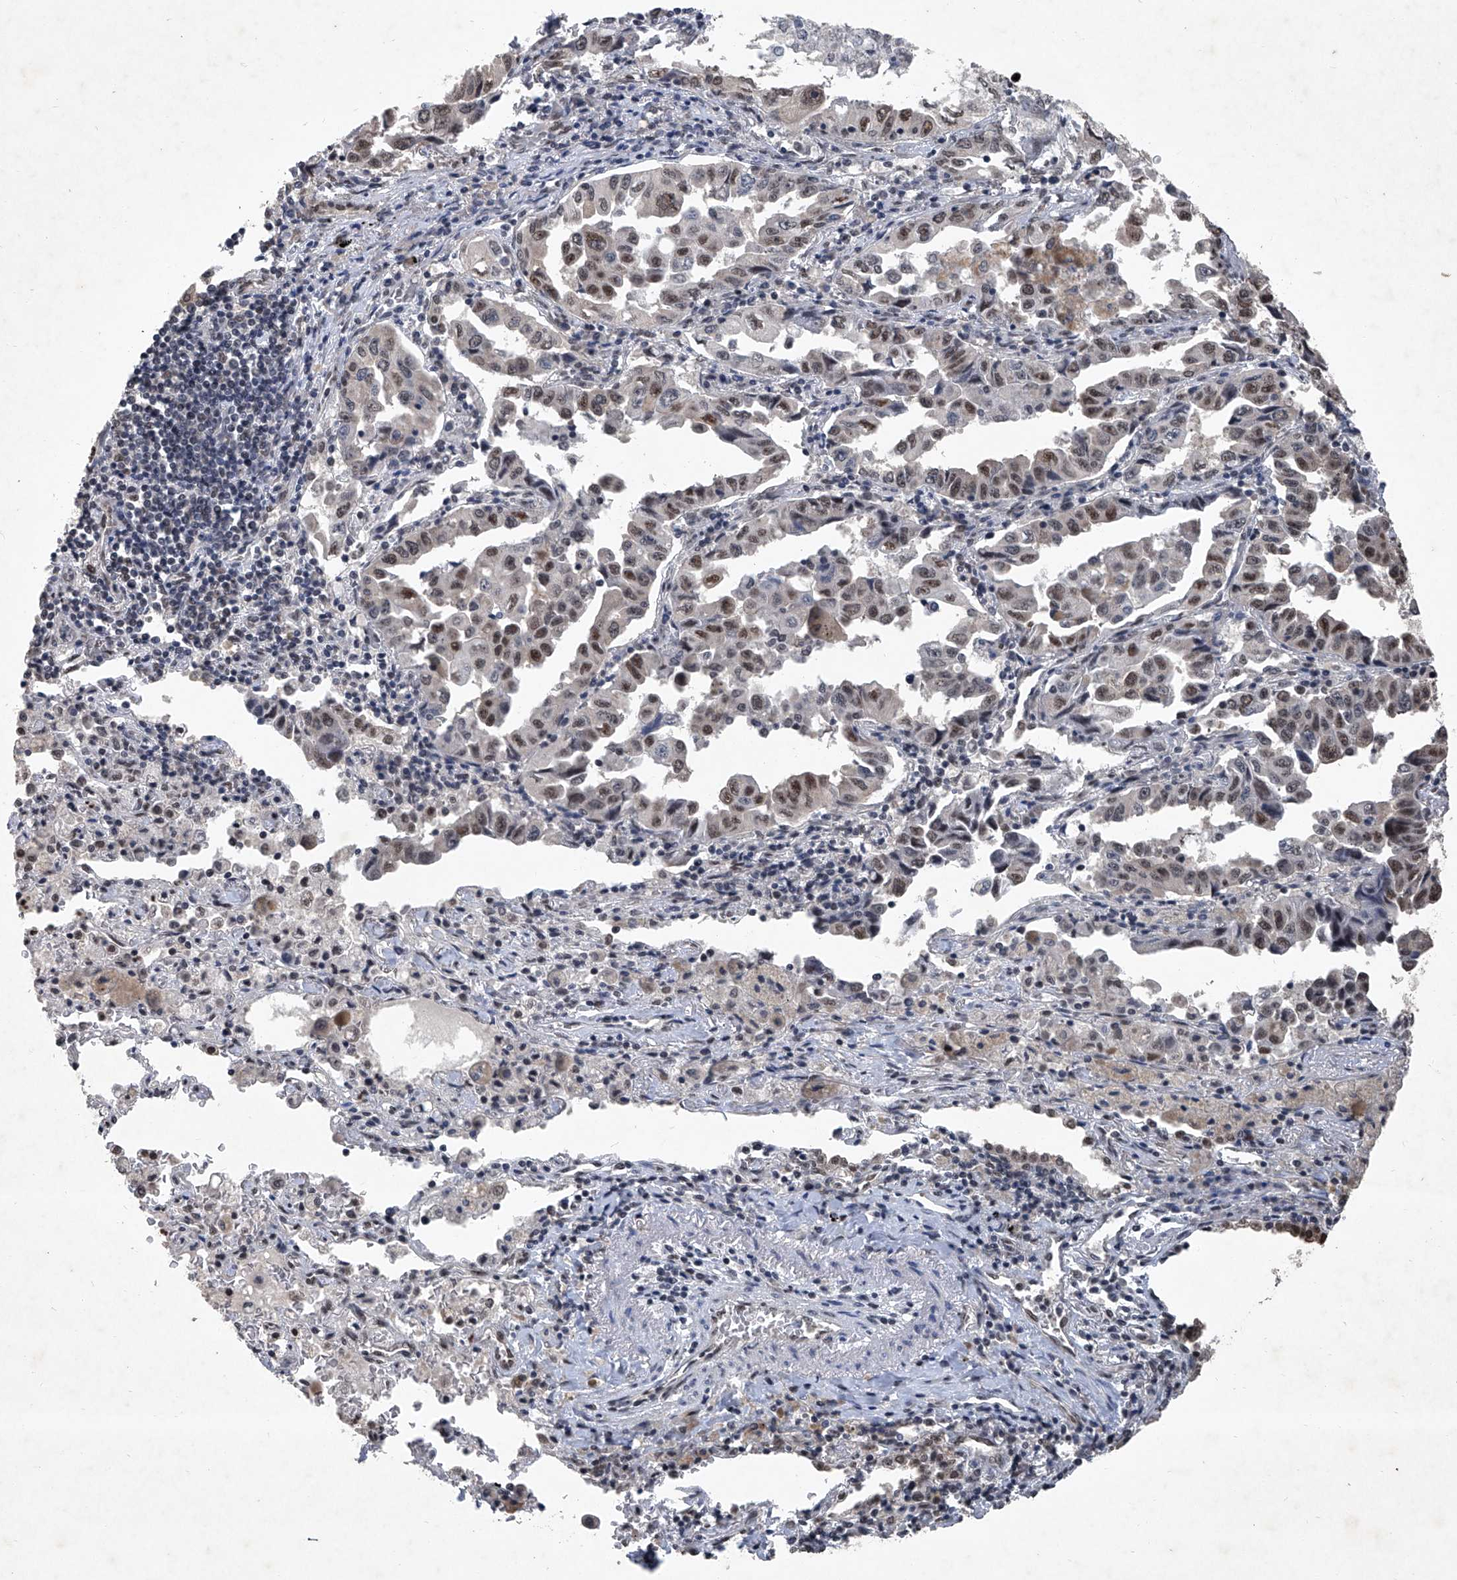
{"staining": {"intensity": "moderate", "quantity": "25%-75%", "location": "nuclear"}, "tissue": "lung cancer", "cell_type": "Tumor cells", "image_type": "cancer", "snomed": [{"axis": "morphology", "description": "Adenocarcinoma, NOS"}, {"axis": "topography", "description": "Lung"}], "caption": "Protein staining by IHC exhibits moderate nuclear staining in about 25%-75% of tumor cells in adenocarcinoma (lung). (brown staining indicates protein expression, while blue staining denotes nuclei).", "gene": "DDX39B", "patient": {"sex": "female", "age": 51}}